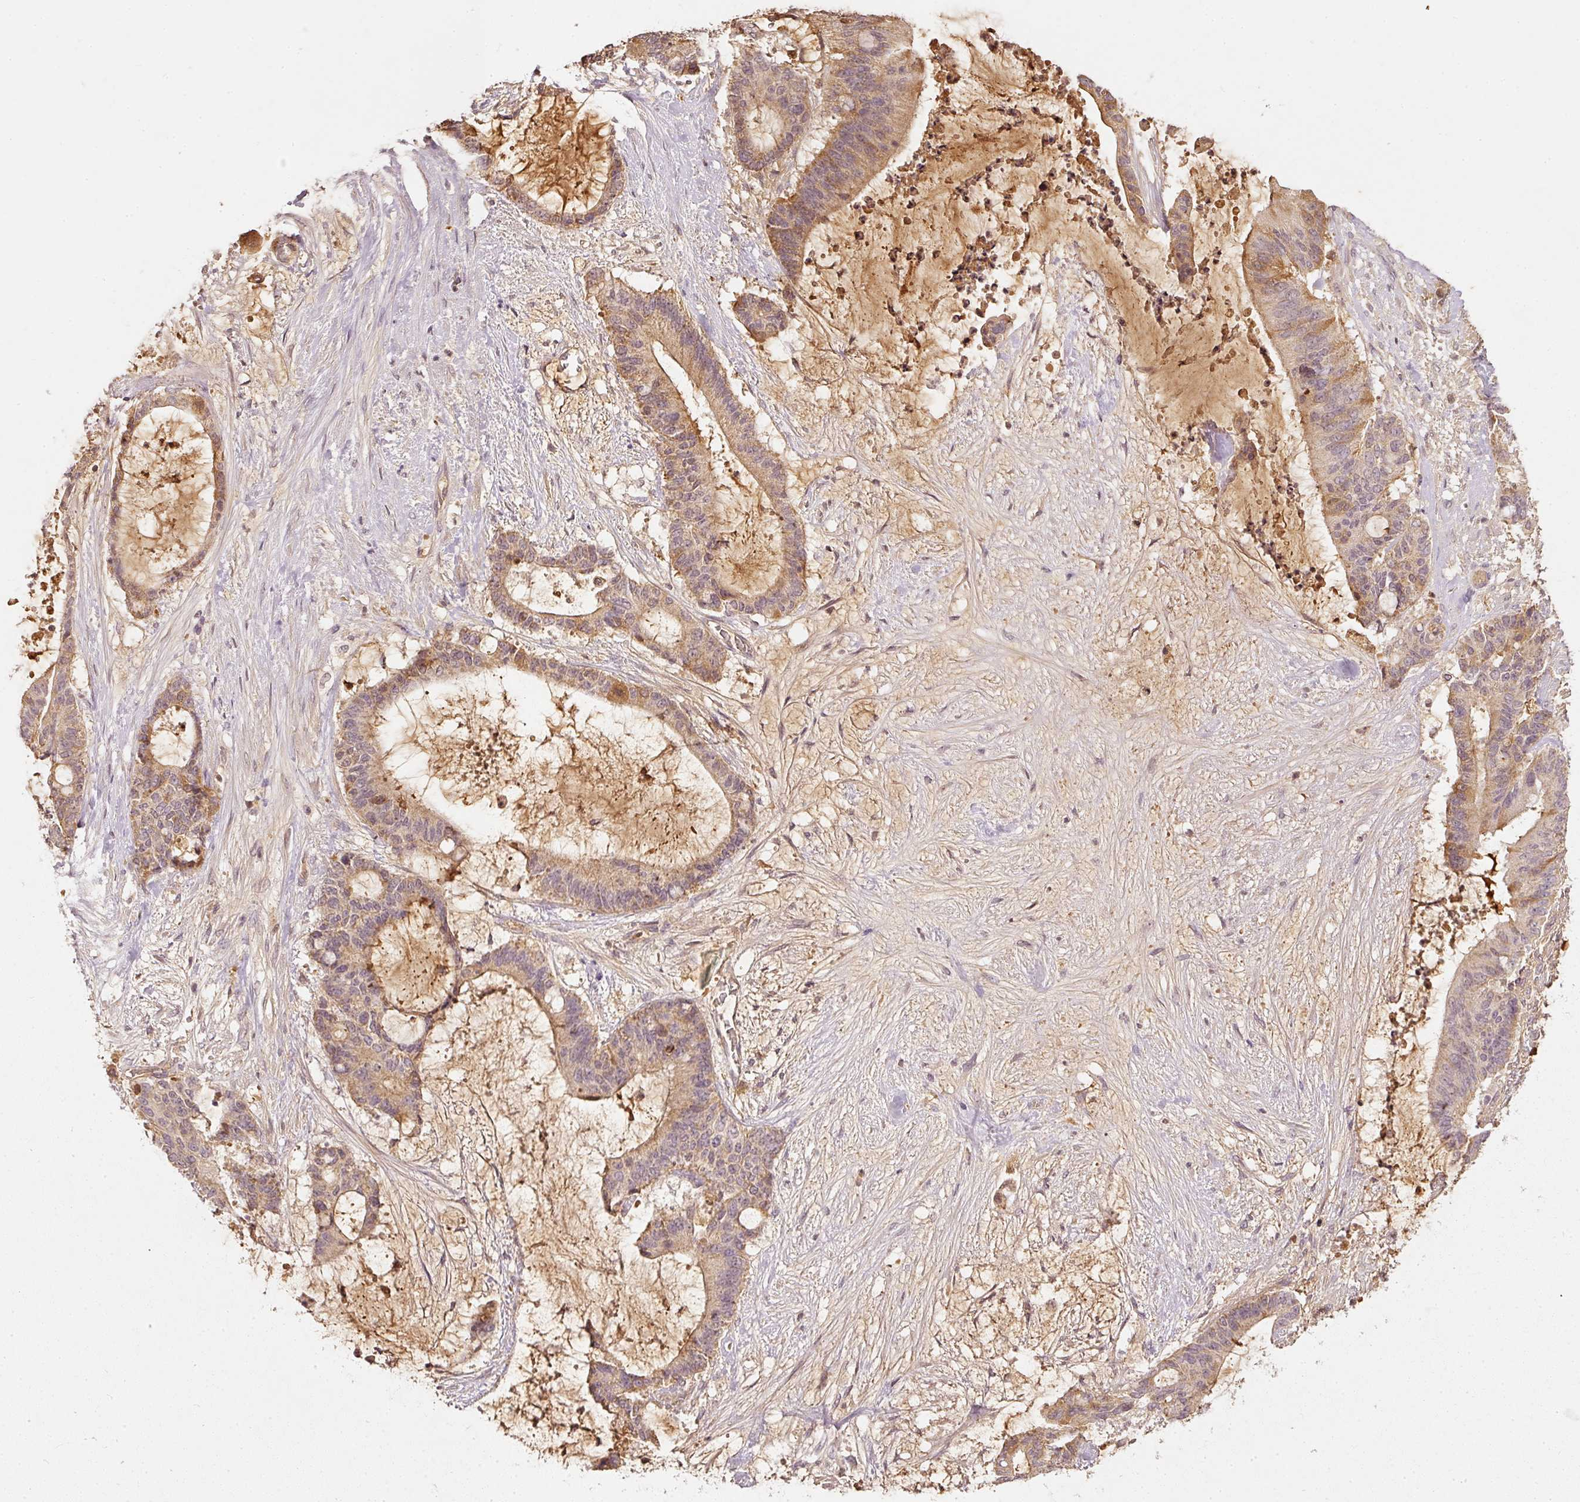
{"staining": {"intensity": "moderate", "quantity": ">75%", "location": "cytoplasmic/membranous"}, "tissue": "liver cancer", "cell_type": "Tumor cells", "image_type": "cancer", "snomed": [{"axis": "morphology", "description": "Normal tissue, NOS"}, {"axis": "morphology", "description": "Cholangiocarcinoma"}, {"axis": "topography", "description": "Liver"}, {"axis": "topography", "description": "Peripheral nerve tissue"}], "caption": "Immunohistochemical staining of liver cancer demonstrates medium levels of moderate cytoplasmic/membranous protein staining in approximately >75% of tumor cells.", "gene": "EVL", "patient": {"sex": "female", "age": 73}}